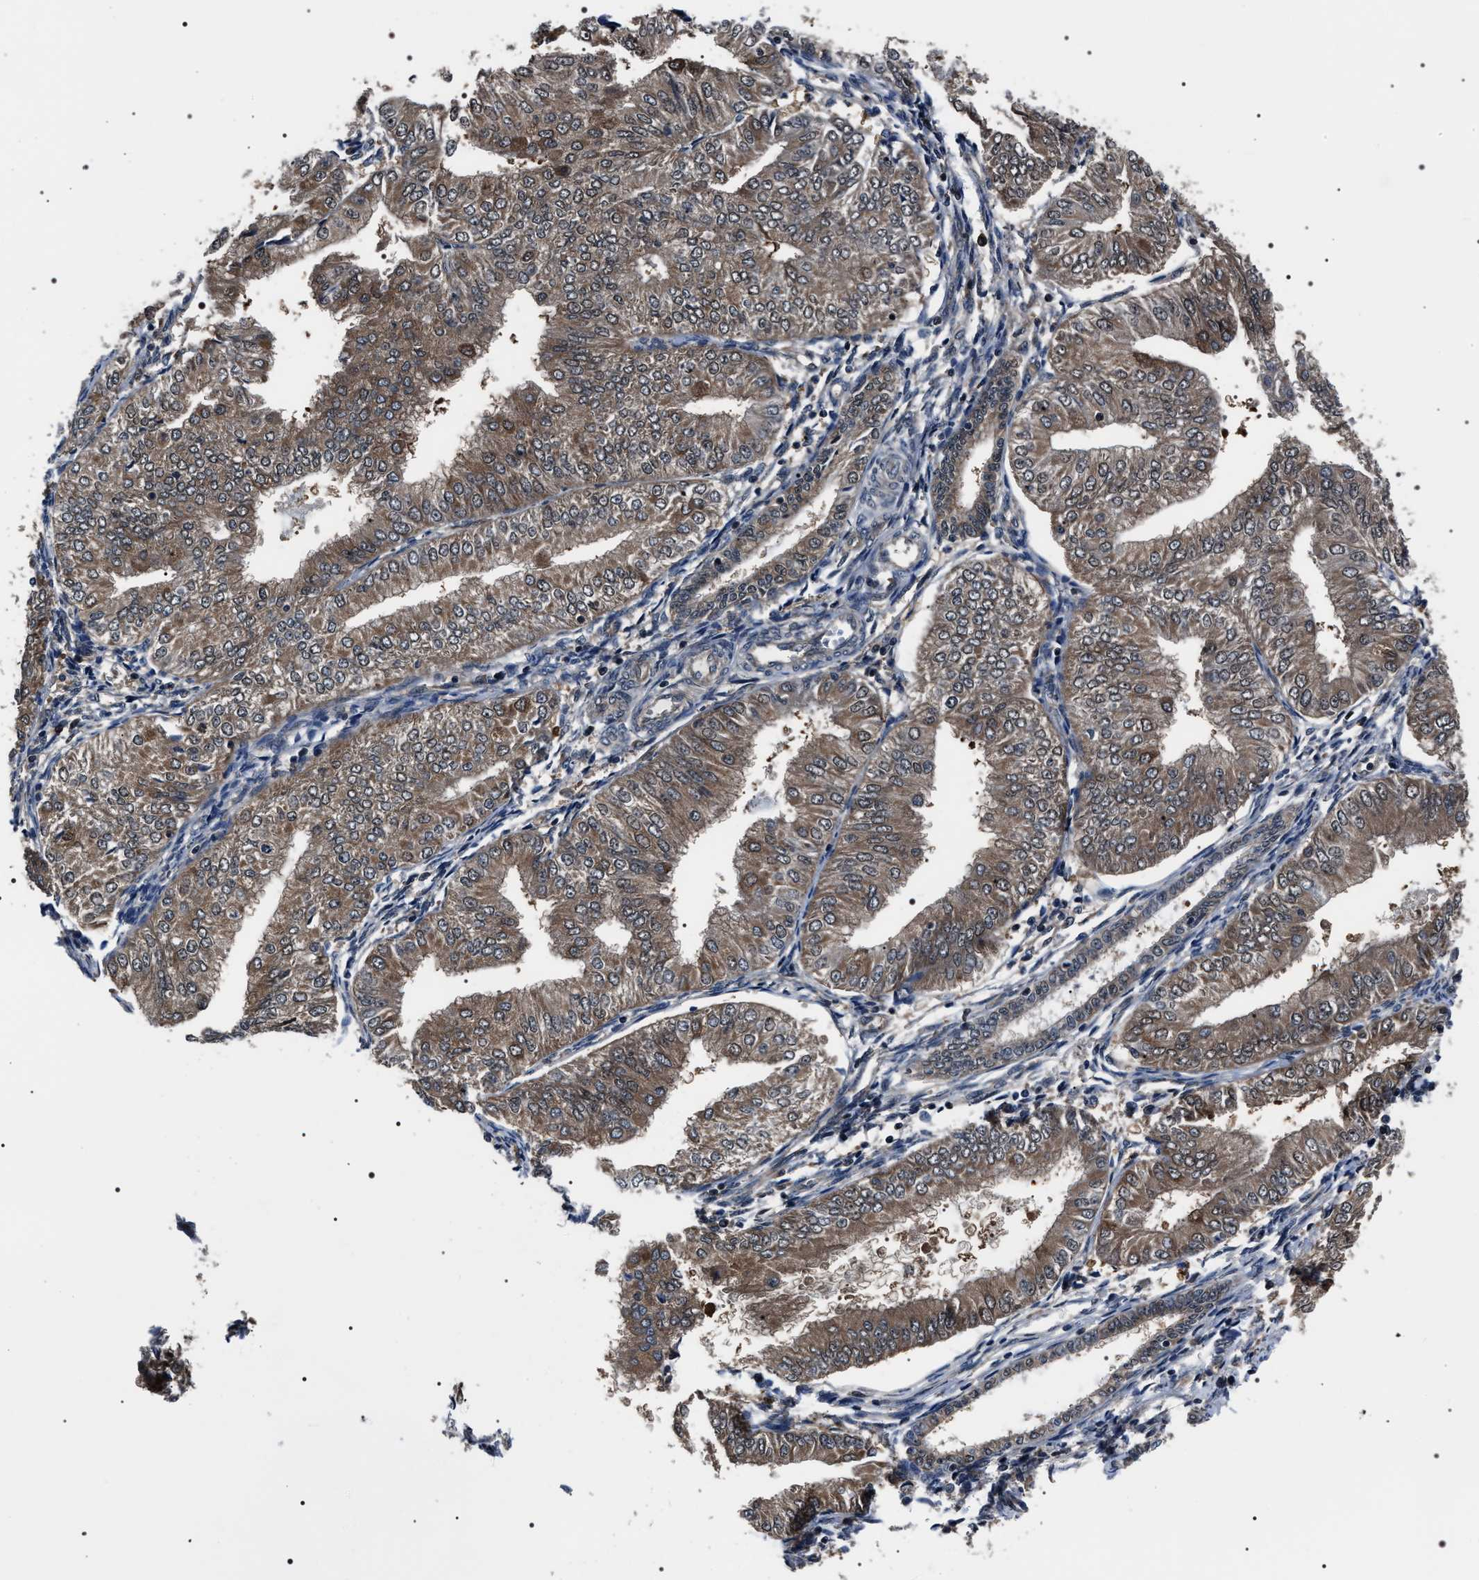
{"staining": {"intensity": "moderate", "quantity": ">75%", "location": "cytoplasmic/membranous,nuclear"}, "tissue": "endometrial cancer", "cell_type": "Tumor cells", "image_type": "cancer", "snomed": [{"axis": "morphology", "description": "Adenocarcinoma, NOS"}, {"axis": "topography", "description": "Endometrium"}], "caption": "Protein staining by IHC demonstrates moderate cytoplasmic/membranous and nuclear expression in approximately >75% of tumor cells in adenocarcinoma (endometrial). (Stains: DAB (3,3'-diaminobenzidine) in brown, nuclei in blue, Microscopy: brightfield microscopy at high magnification).", "gene": "SIPA1", "patient": {"sex": "female", "age": 53}}